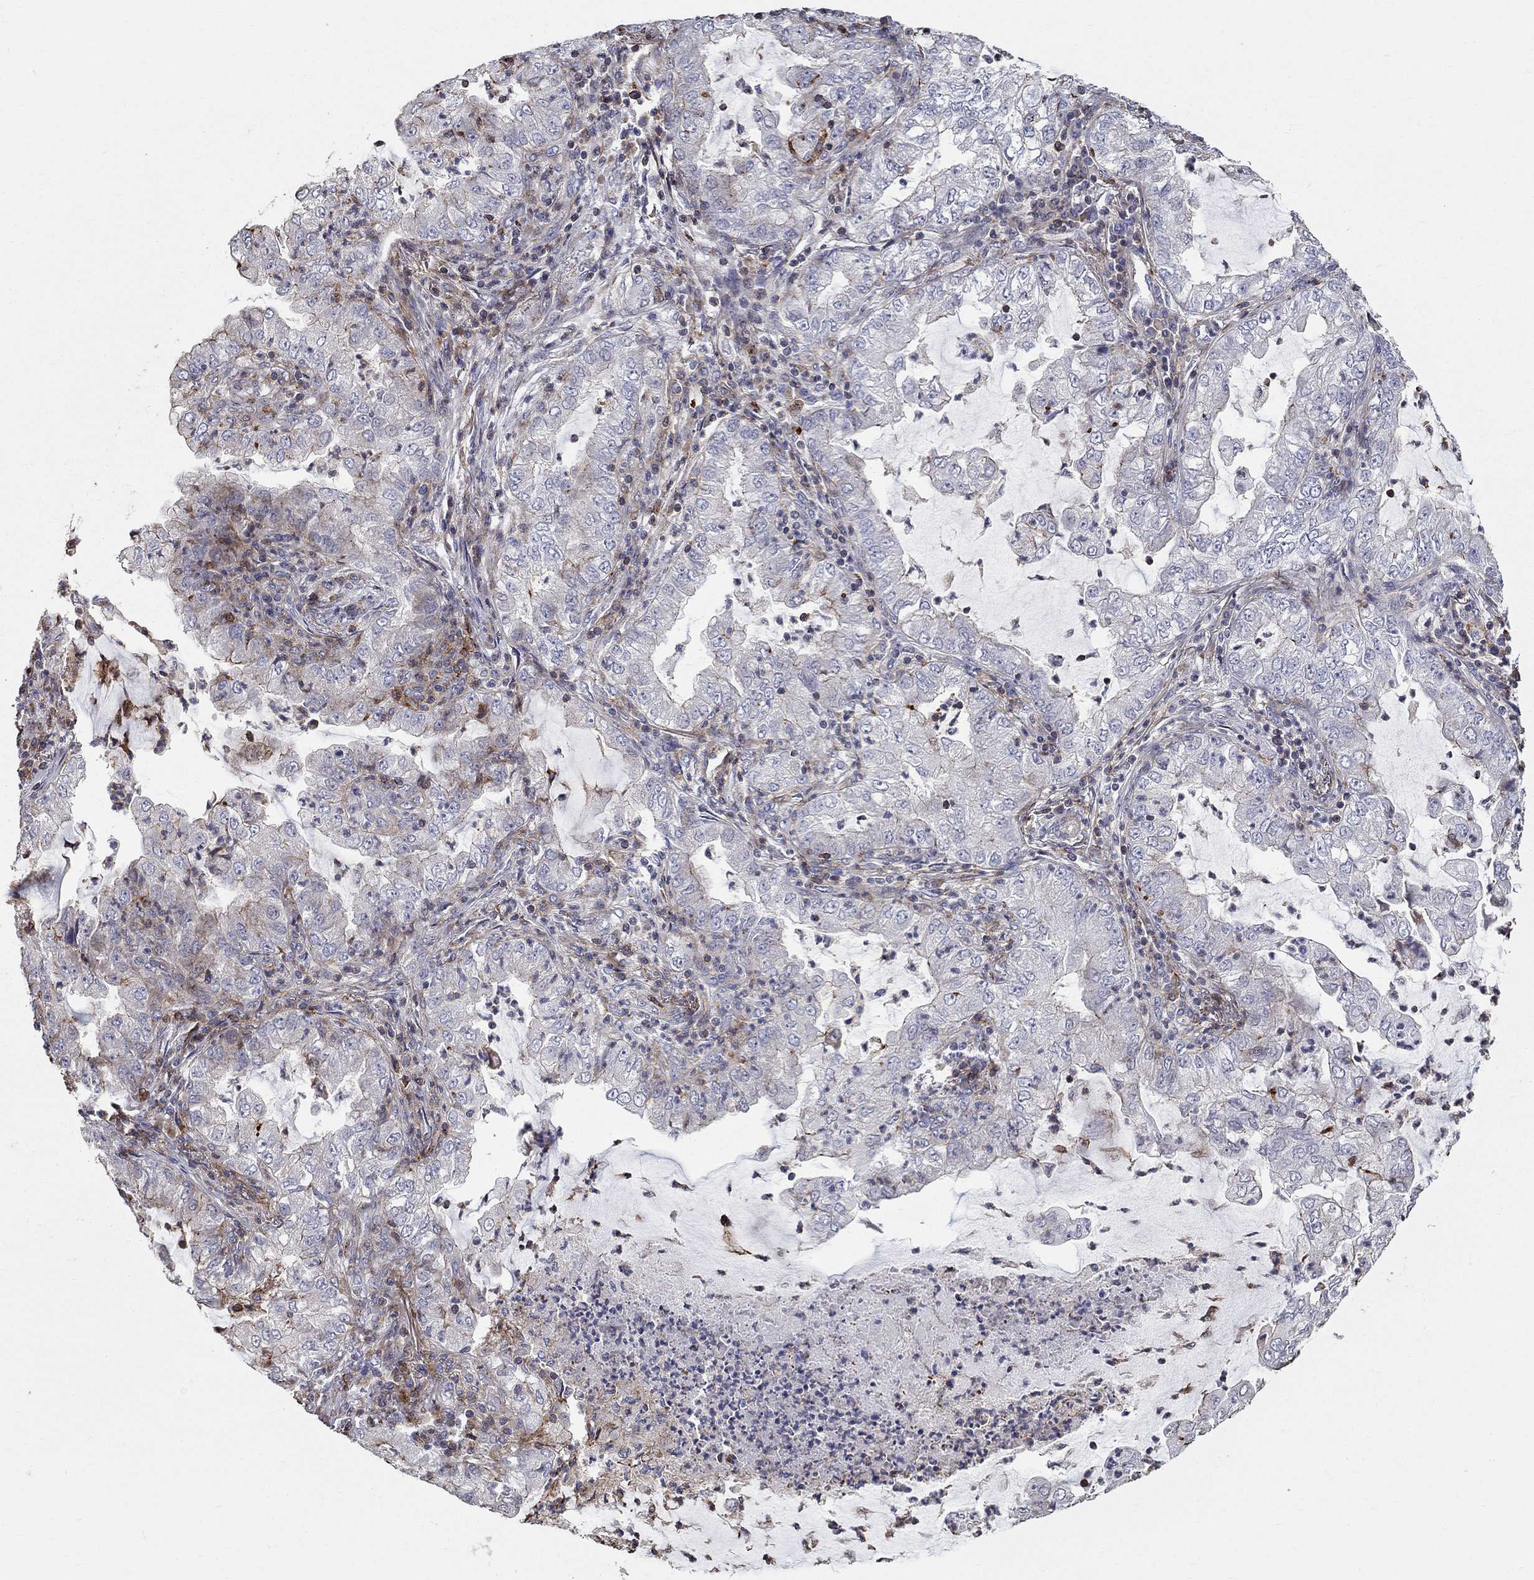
{"staining": {"intensity": "negative", "quantity": "none", "location": "none"}, "tissue": "lung cancer", "cell_type": "Tumor cells", "image_type": "cancer", "snomed": [{"axis": "morphology", "description": "Adenocarcinoma, NOS"}, {"axis": "topography", "description": "Lung"}], "caption": "This is an immunohistochemistry (IHC) image of lung cancer. There is no positivity in tumor cells.", "gene": "NPHP1", "patient": {"sex": "female", "age": 73}}